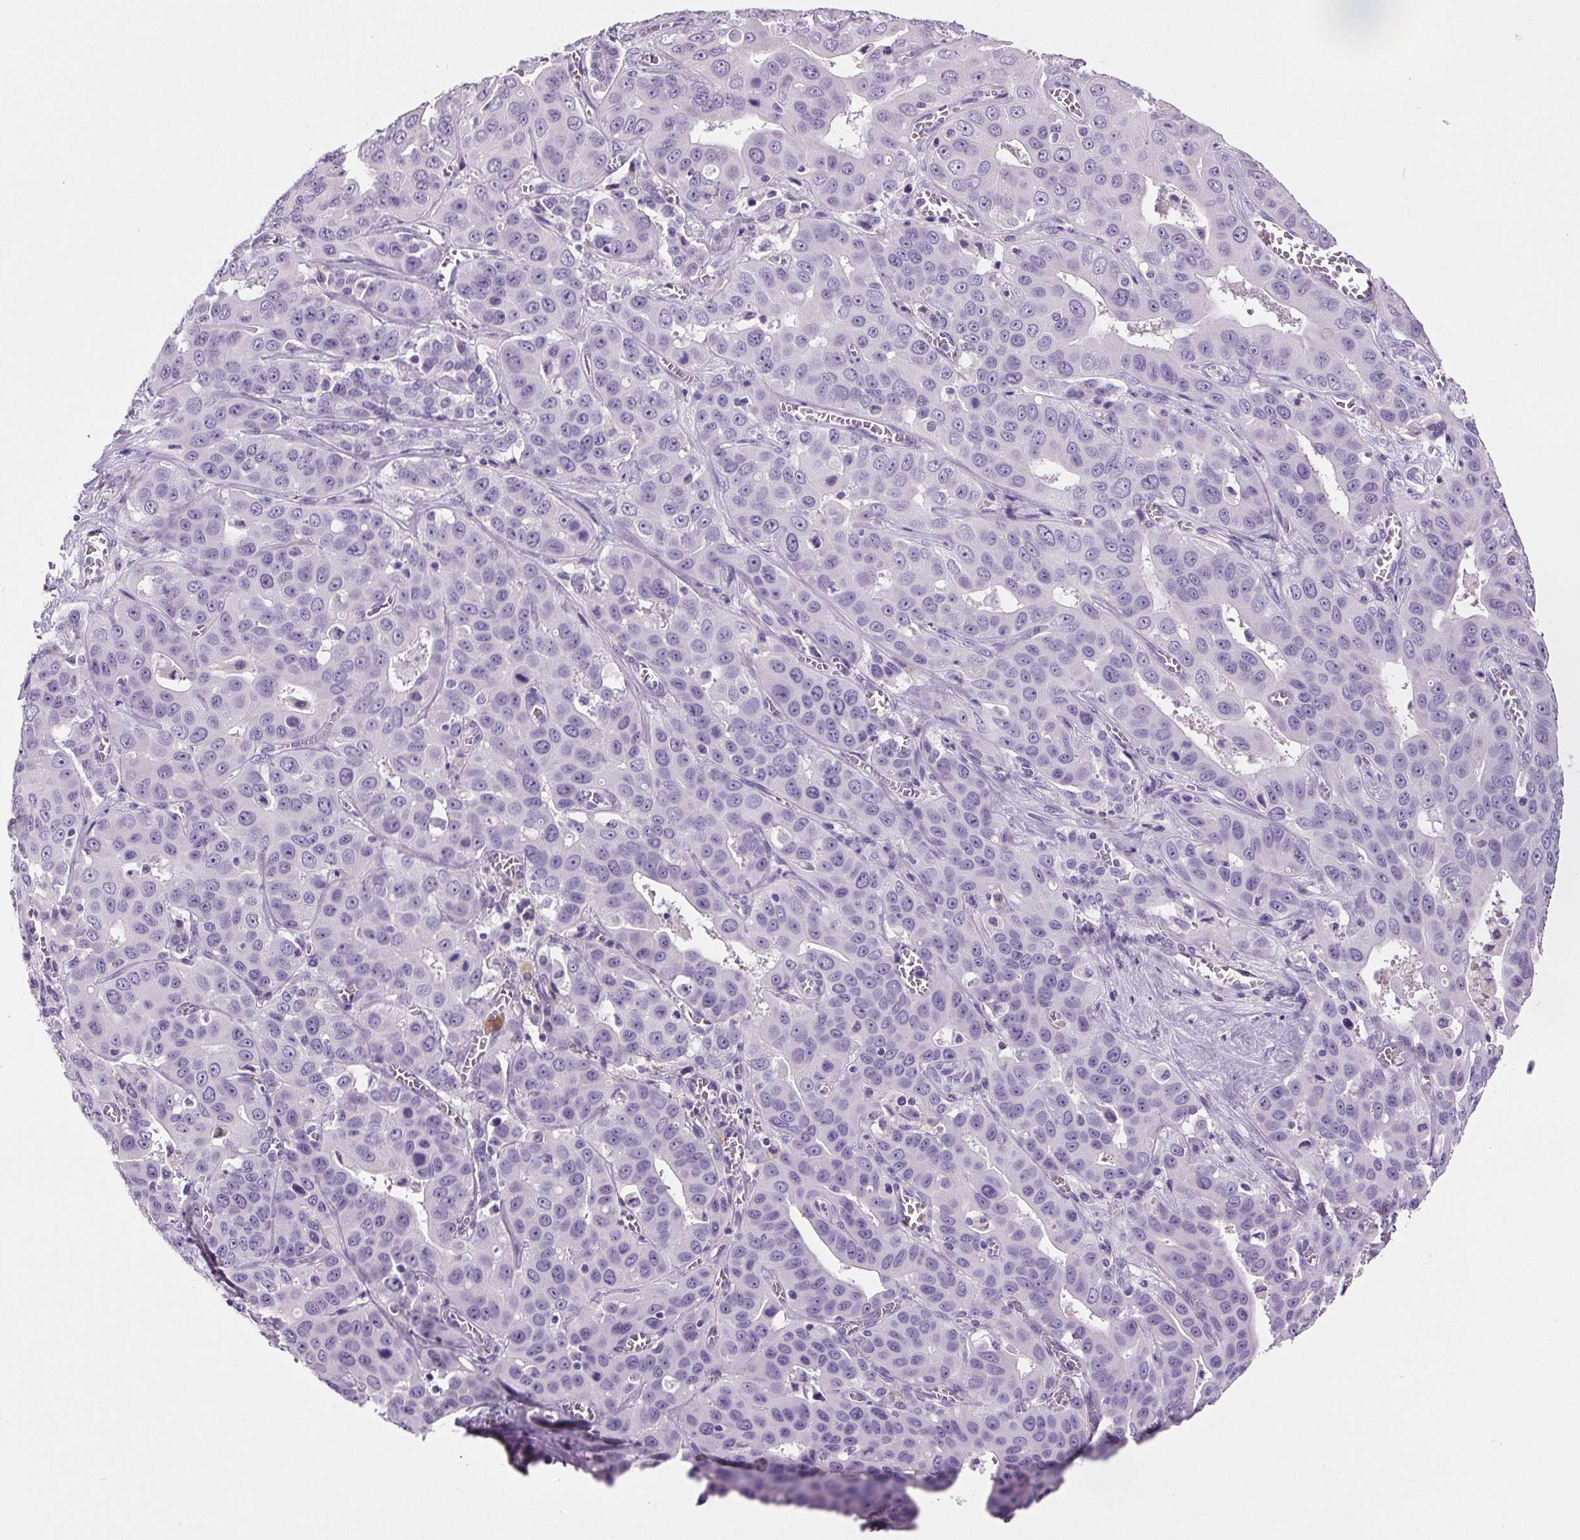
{"staining": {"intensity": "negative", "quantity": "none", "location": "none"}, "tissue": "liver cancer", "cell_type": "Tumor cells", "image_type": "cancer", "snomed": [{"axis": "morphology", "description": "Cholangiocarcinoma"}, {"axis": "topography", "description": "Liver"}], "caption": "There is no significant expression in tumor cells of liver cancer. The staining was performed using DAB (3,3'-diaminobenzidine) to visualize the protein expression in brown, while the nuclei were stained in blue with hematoxylin (Magnification: 20x).", "gene": "CD5L", "patient": {"sex": "female", "age": 52}}